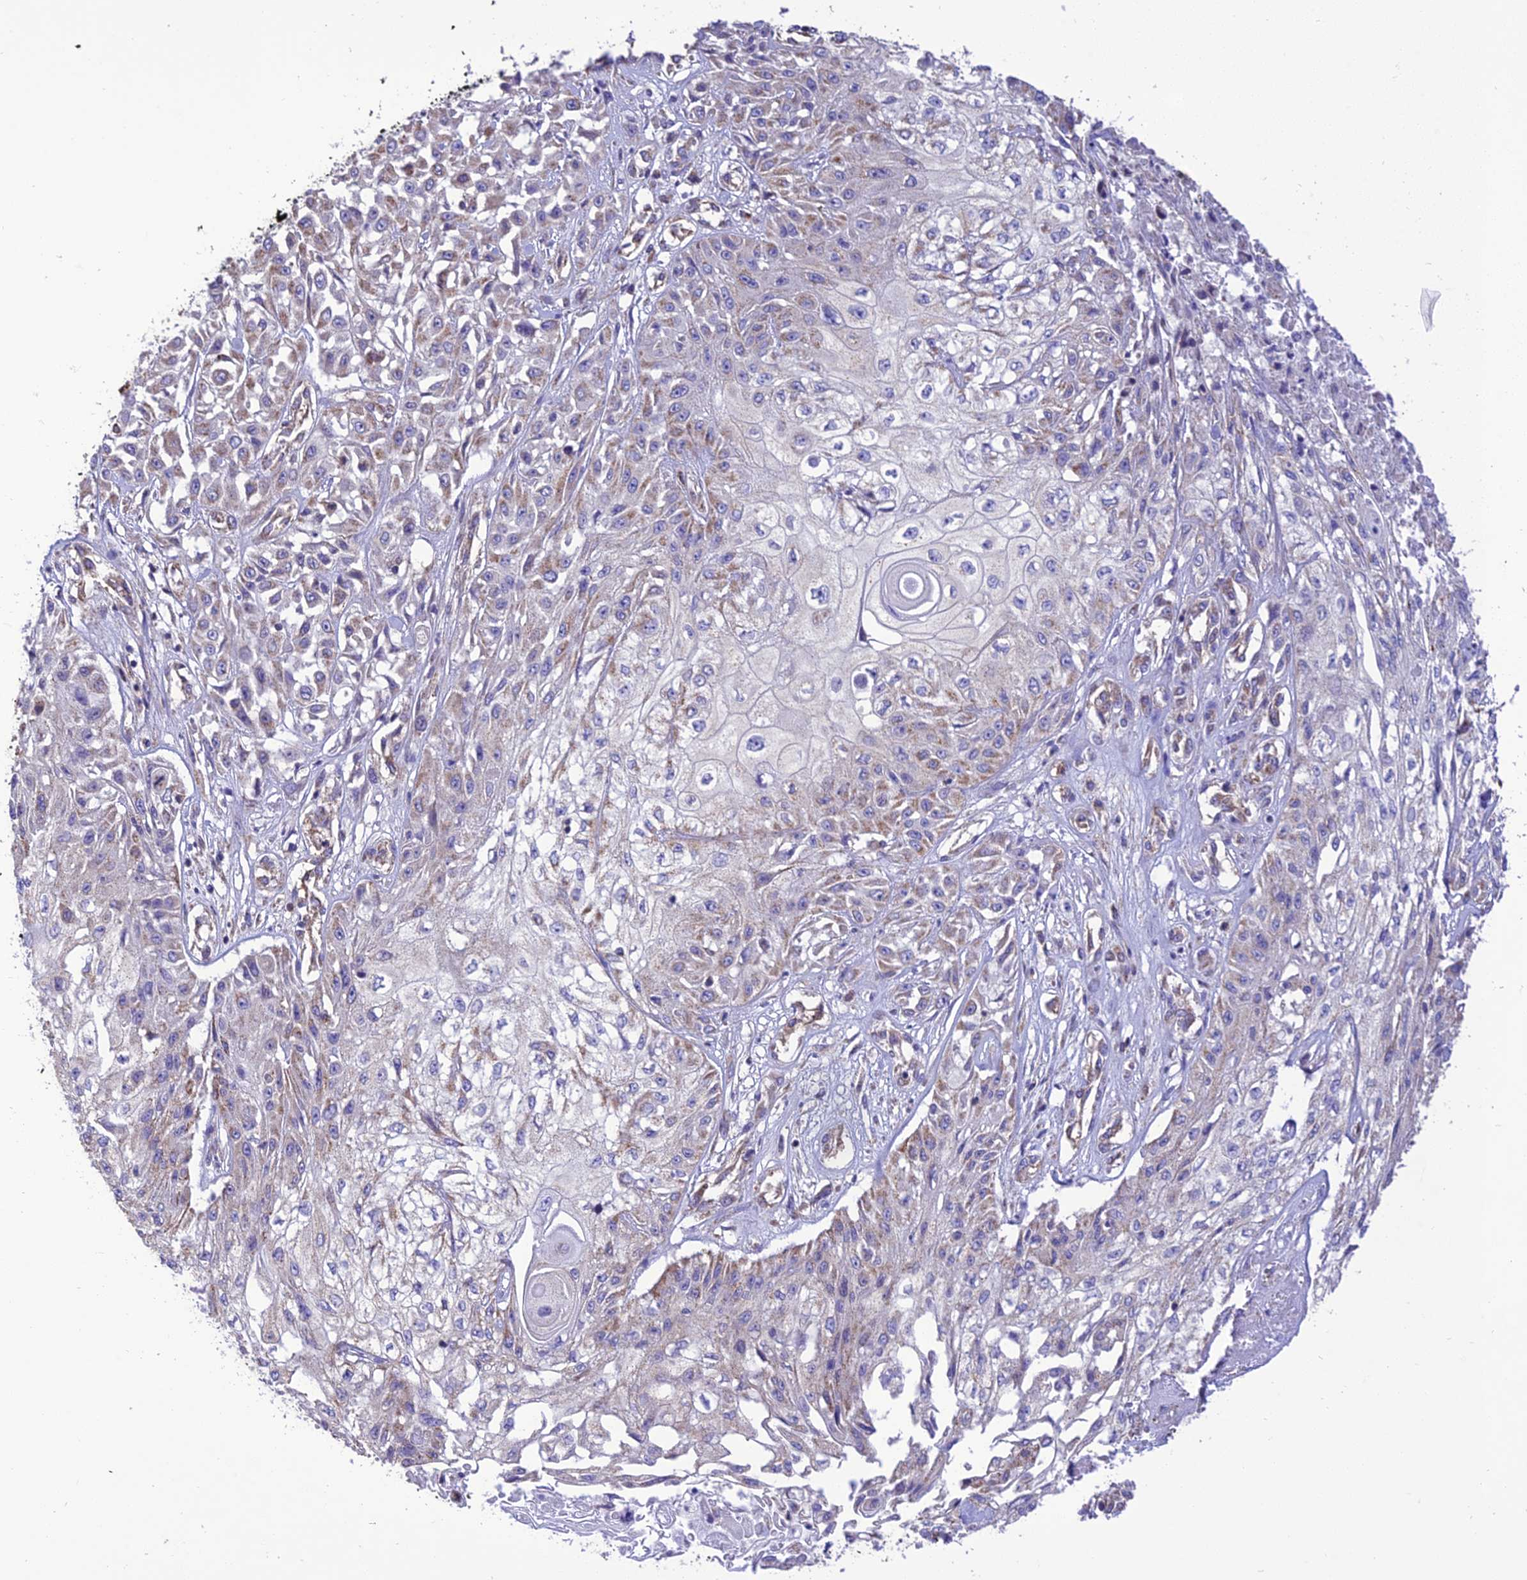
{"staining": {"intensity": "weak", "quantity": "25%-75%", "location": "cytoplasmic/membranous"}, "tissue": "skin cancer", "cell_type": "Tumor cells", "image_type": "cancer", "snomed": [{"axis": "morphology", "description": "Squamous cell carcinoma, NOS"}, {"axis": "morphology", "description": "Squamous cell carcinoma, metastatic, NOS"}, {"axis": "topography", "description": "Skin"}, {"axis": "topography", "description": "Lymph node"}], "caption": "Immunohistochemistry photomicrograph of metastatic squamous cell carcinoma (skin) stained for a protein (brown), which reveals low levels of weak cytoplasmic/membranous positivity in about 25%-75% of tumor cells.", "gene": "MAP3K12", "patient": {"sex": "male", "age": 75}}